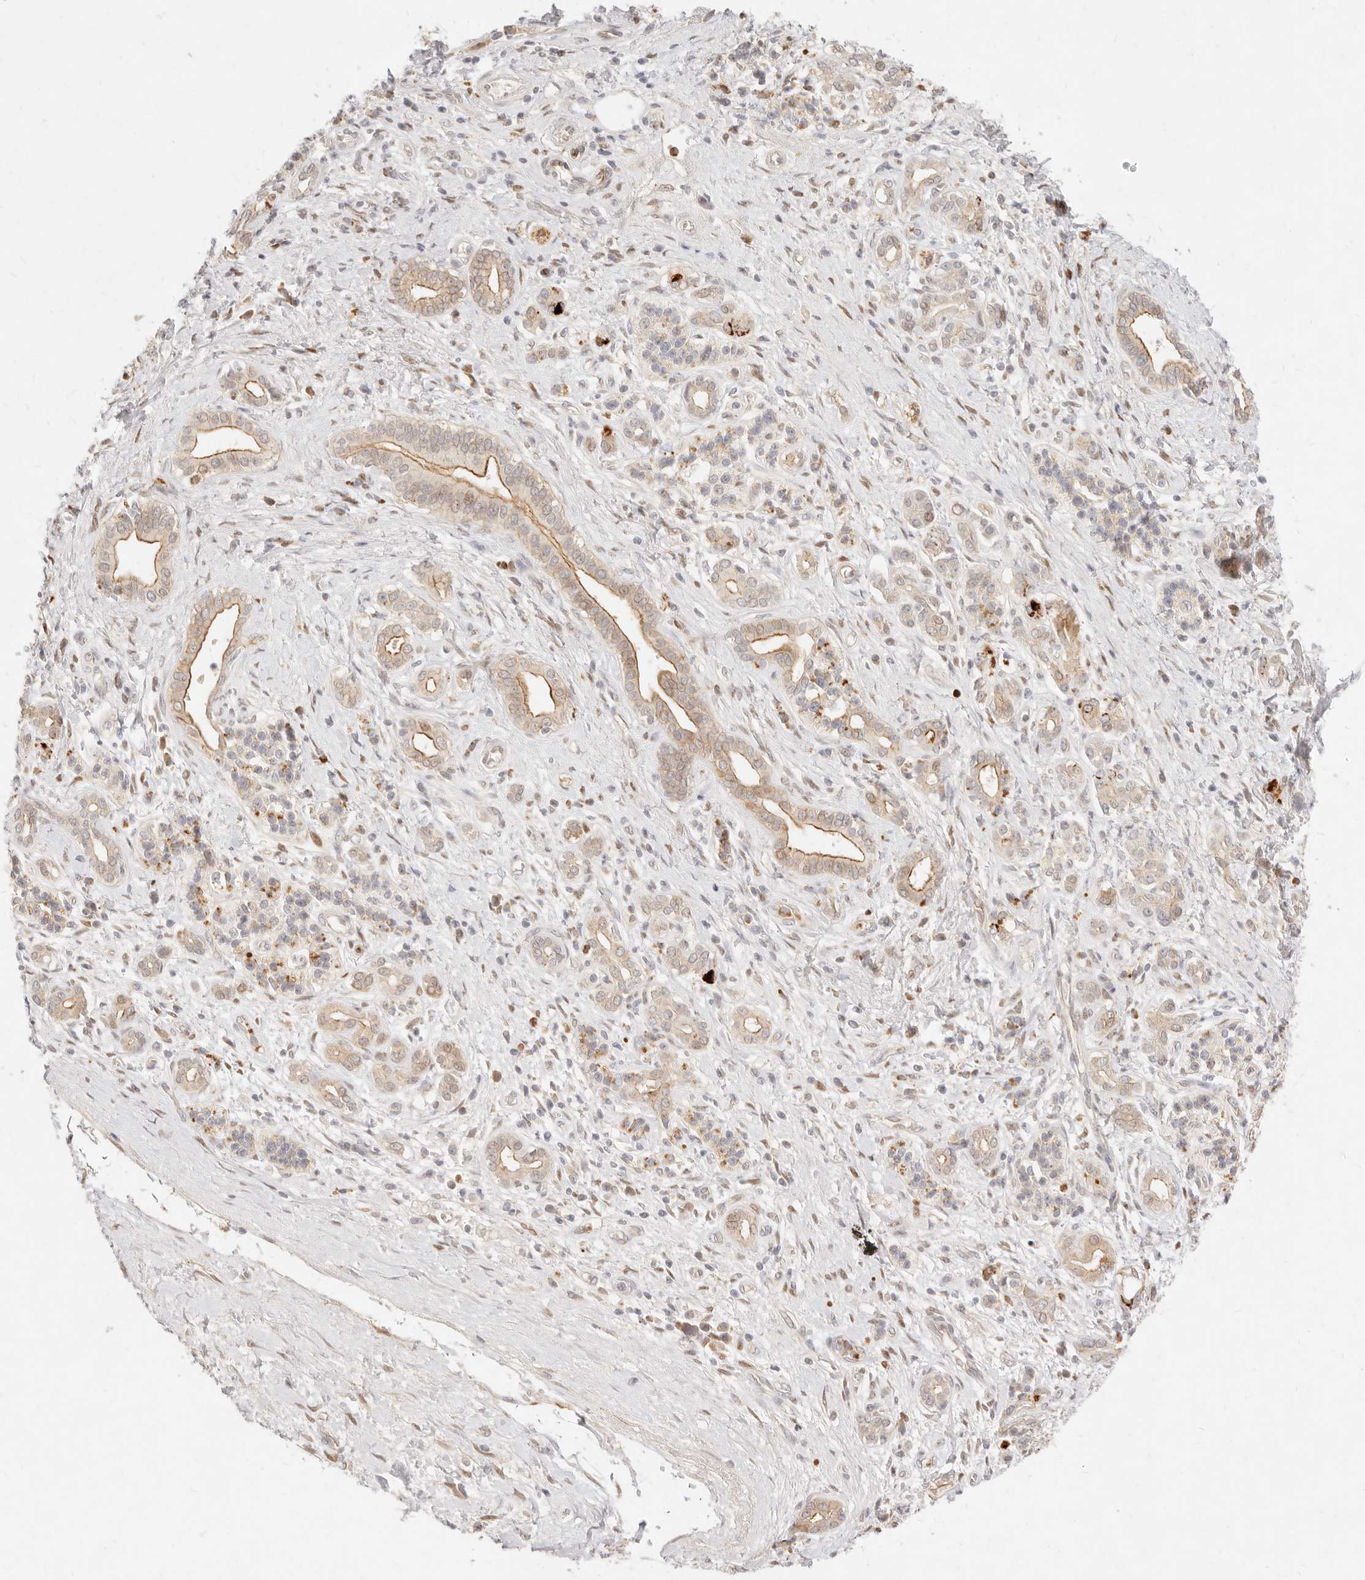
{"staining": {"intensity": "moderate", "quantity": "25%-75%", "location": "cytoplasmic/membranous"}, "tissue": "pancreatic cancer", "cell_type": "Tumor cells", "image_type": "cancer", "snomed": [{"axis": "morphology", "description": "Adenocarcinoma, NOS"}, {"axis": "topography", "description": "Pancreas"}], "caption": "Human pancreatic adenocarcinoma stained with a brown dye reveals moderate cytoplasmic/membranous positive expression in approximately 25%-75% of tumor cells.", "gene": "ASCL3", "patient": {"sex": "male", "age": 78}}